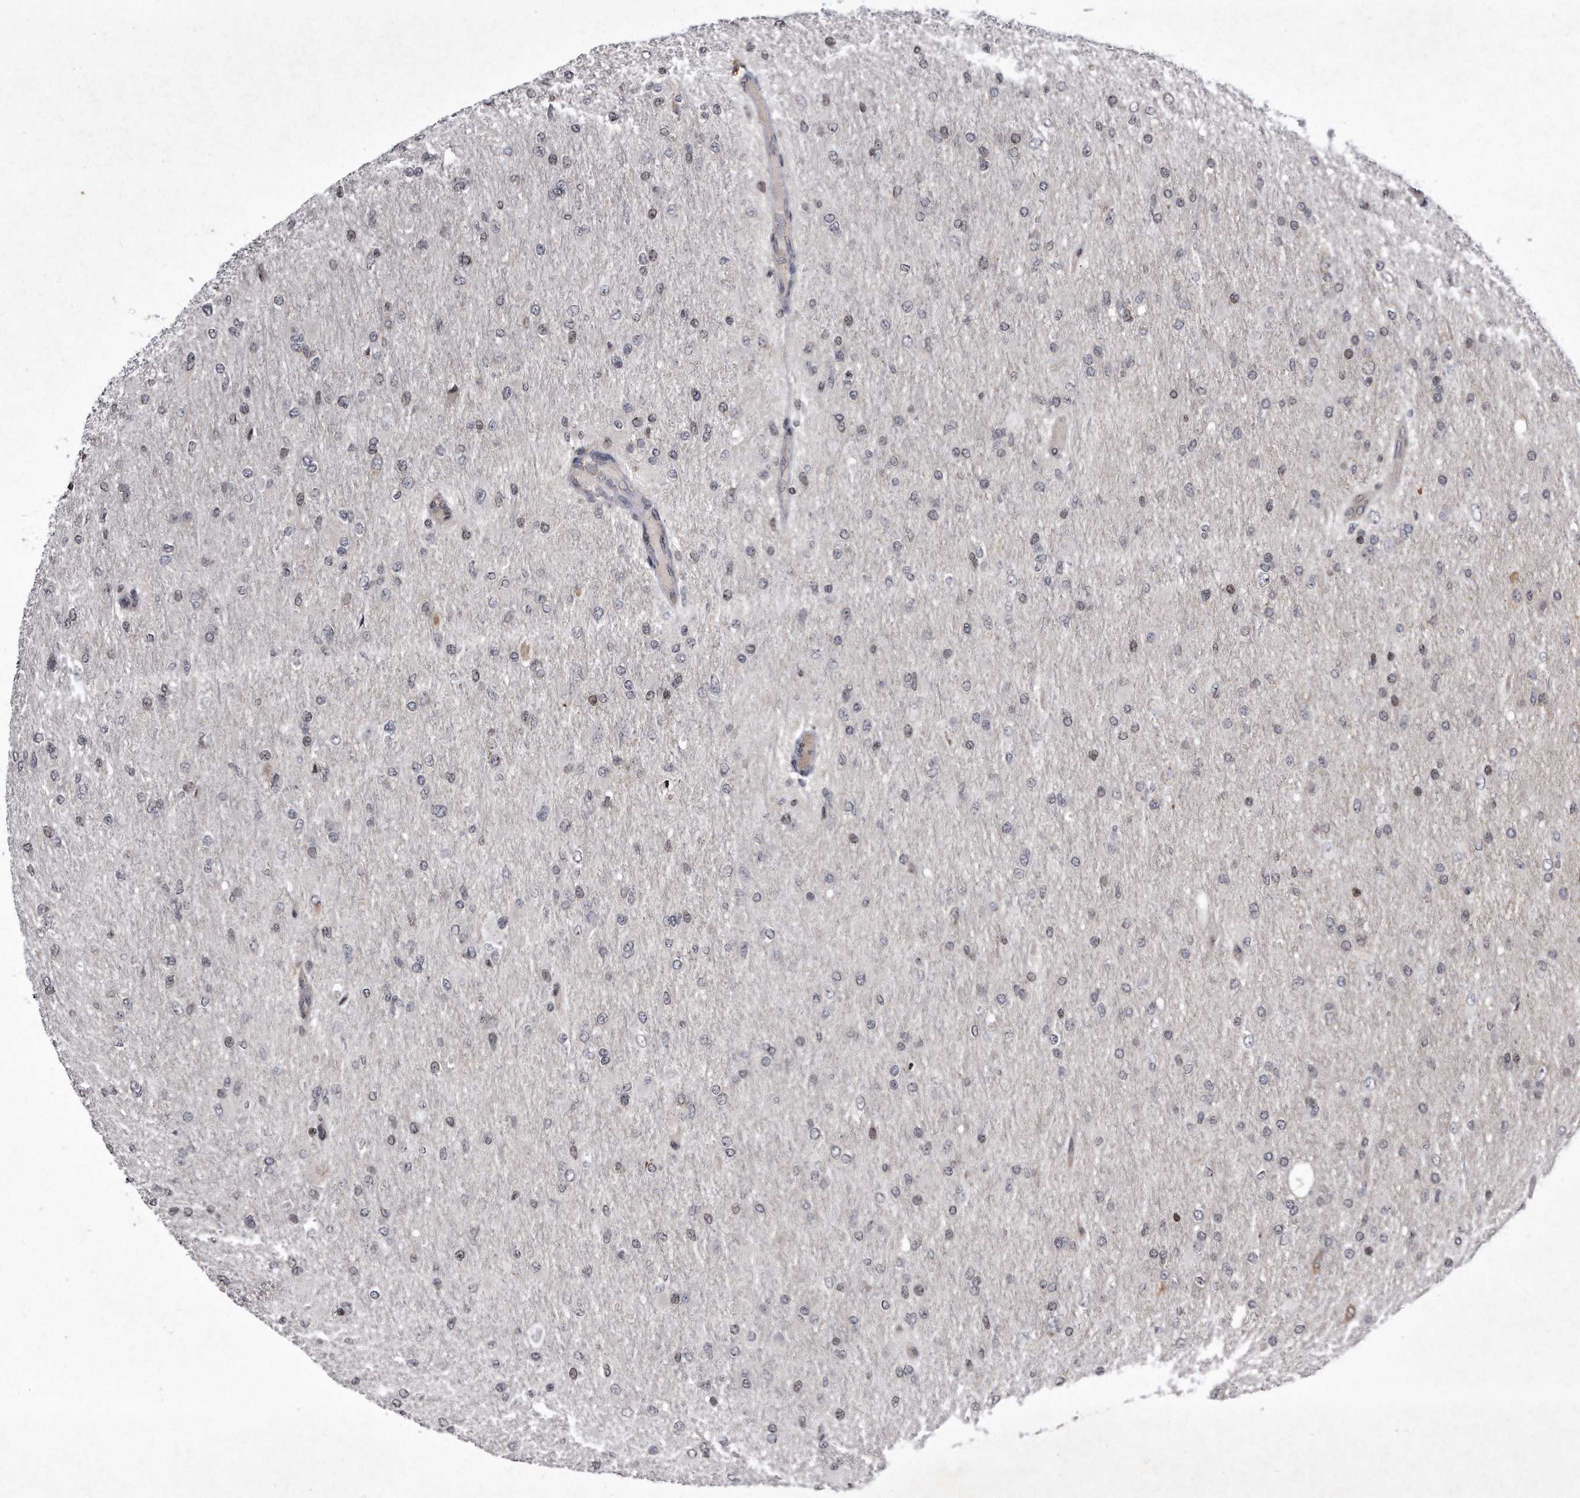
{"staining": {"intensity": "negative", "quantity": "none", "location": "none"}, "tissue": "glioma", "cell_type": "Tumor cells", "image_type": "cancer", "snomed": [{"axis": "morphology", "description": "Glioma, malignant, High grade"}, {"axis": "topography", "description": "Cerebral cortex"}], "caption": "DAB immunohistochemical staining of human glioma shows no significant staining in tumor cells. The staining was performed using DAB to visualize the protein expression in brown, while the nuclei were stained in blue with hematoxylin (Magnification: 20x).", "gene": "DAB1", "patient": {"sex": "female", "age": 36}}